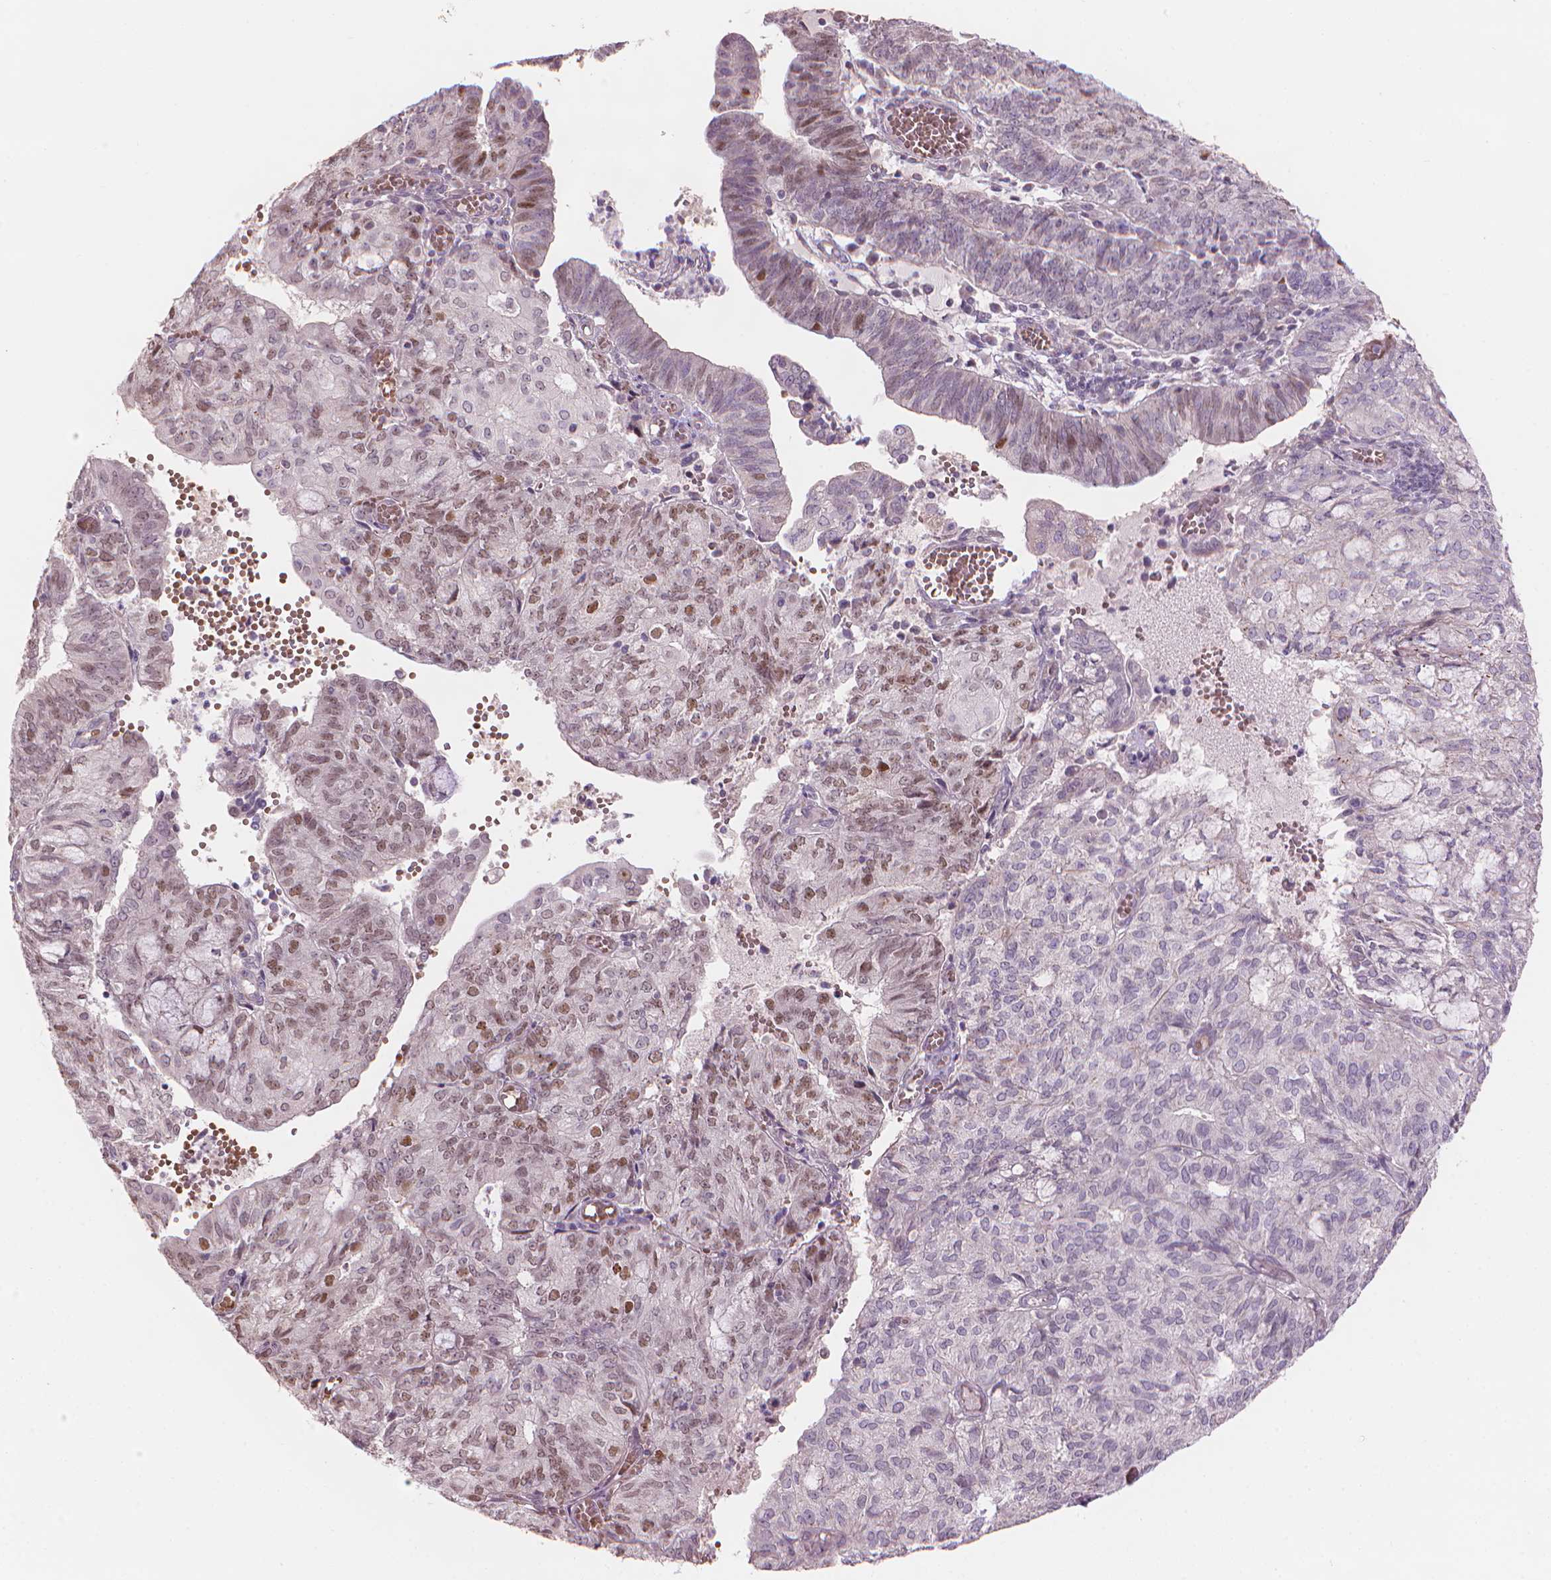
{"staining": {"intensity": "moderate", "quantity": "25%-75%", "location": "nuclear"}, "tissue": "endometrial cancer", "cell_type": "Tumor cells", "image_type": "cancer", "snomed": [{"axis": "morphology", "description": "Adenocarcinoma, NOS"}, {"axis": "topography", "description": "Endometrium"}], "caption": "Endometrial cancer (adenocarcinoma) tissue exhibits moderate nuclear expression in about 25%-75% of tumor cells, visualized by immunohistochemistry.", "gene": "IFFO1", "patient": {"sex": "female", "age": 82}}